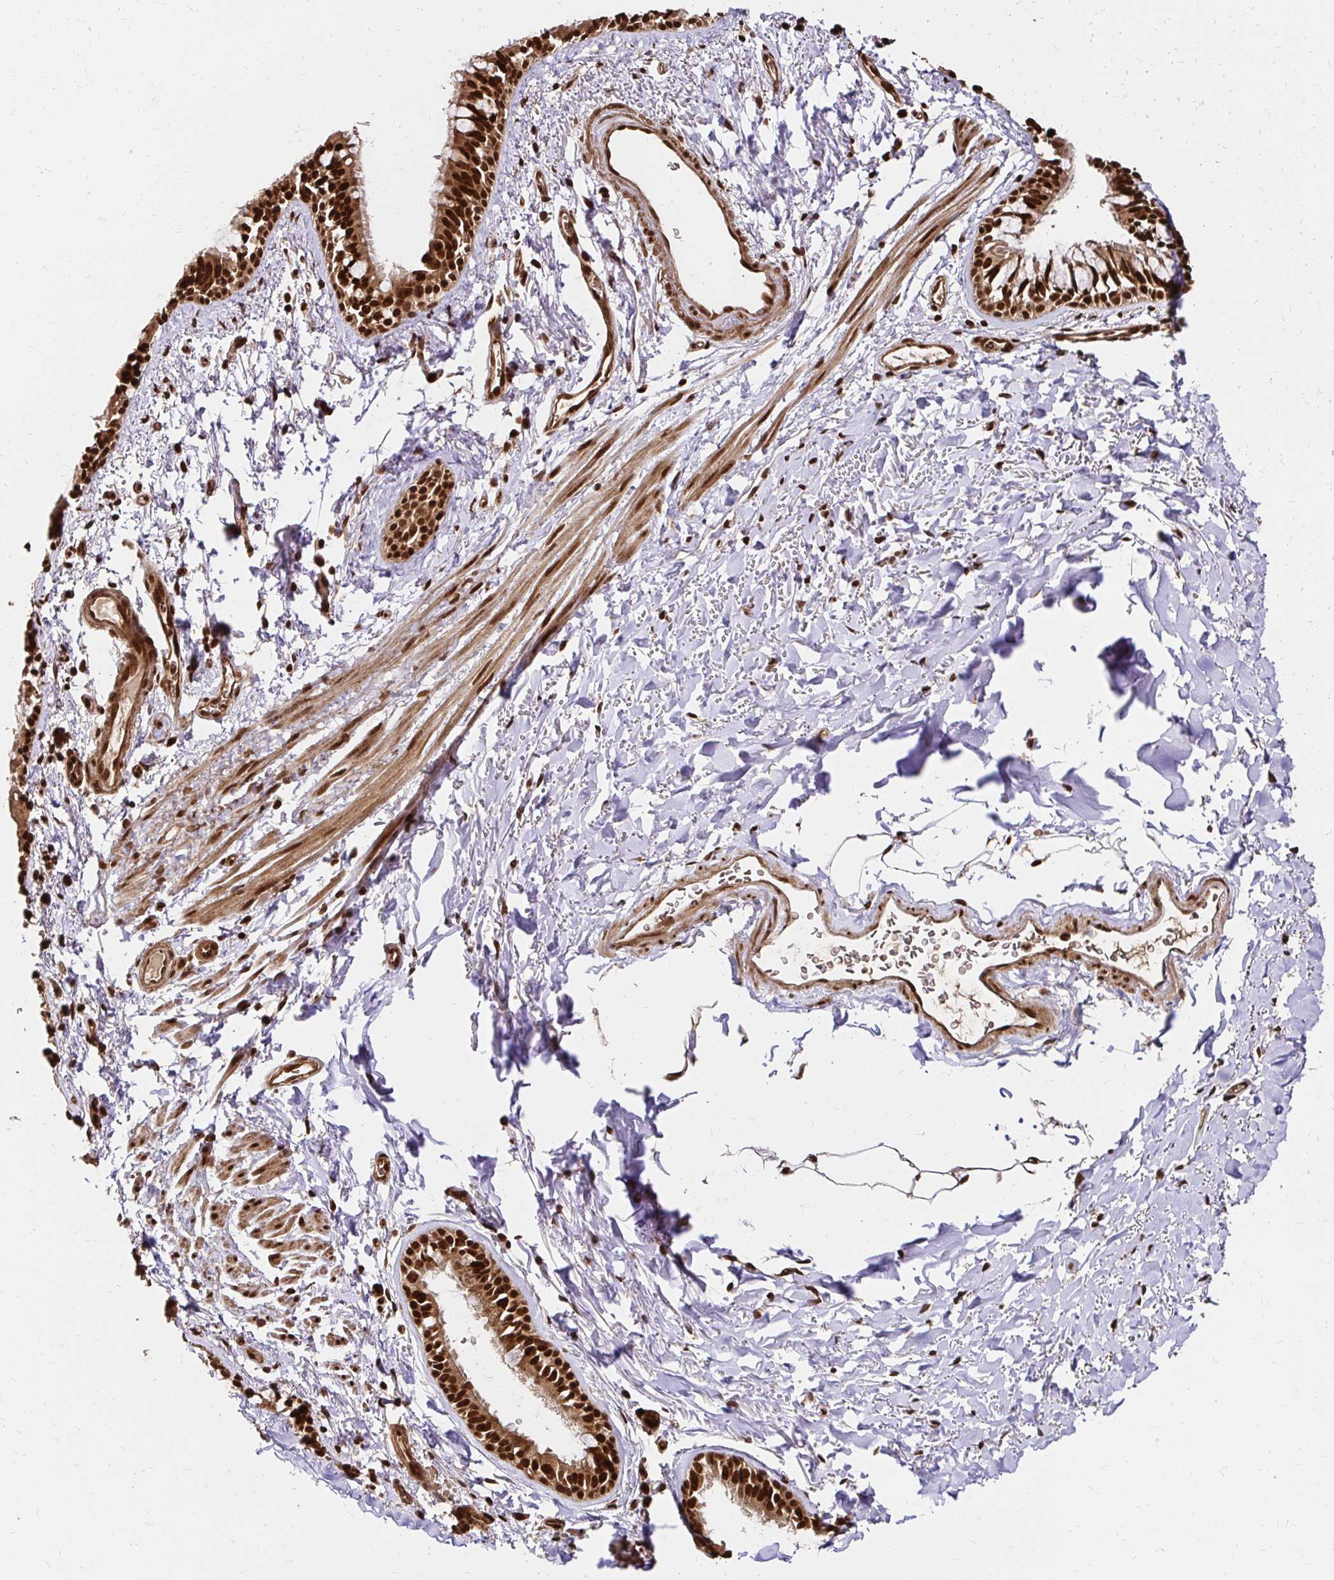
{"staining": {"intensity": "strong", "quantity": ">75%", "location": "cytoplasmic/membranous,nuclear"}, "tissue": "bronchus", "cell_type": "Respiratory epithelial cells", "image_type": "normal", "snomed": [{"axis": "morphology", "description": "Normal tissue, NOS"}, {"axis": "topography", "description": "Lymph node"}, {"axis": "topography", "description": "Cartilage tissue"}, {"axis": "topography", "description": "Bronchus"}], "caption": "About >75% of respiratory epithelial cells in normal bronchus reveal strong cytoplasmic/membranous,nuclear protein expression as visualized by brown immunohistochemical staining.", "gene": "GLYR1", "patient": {"sex": "female", "age": 70}}